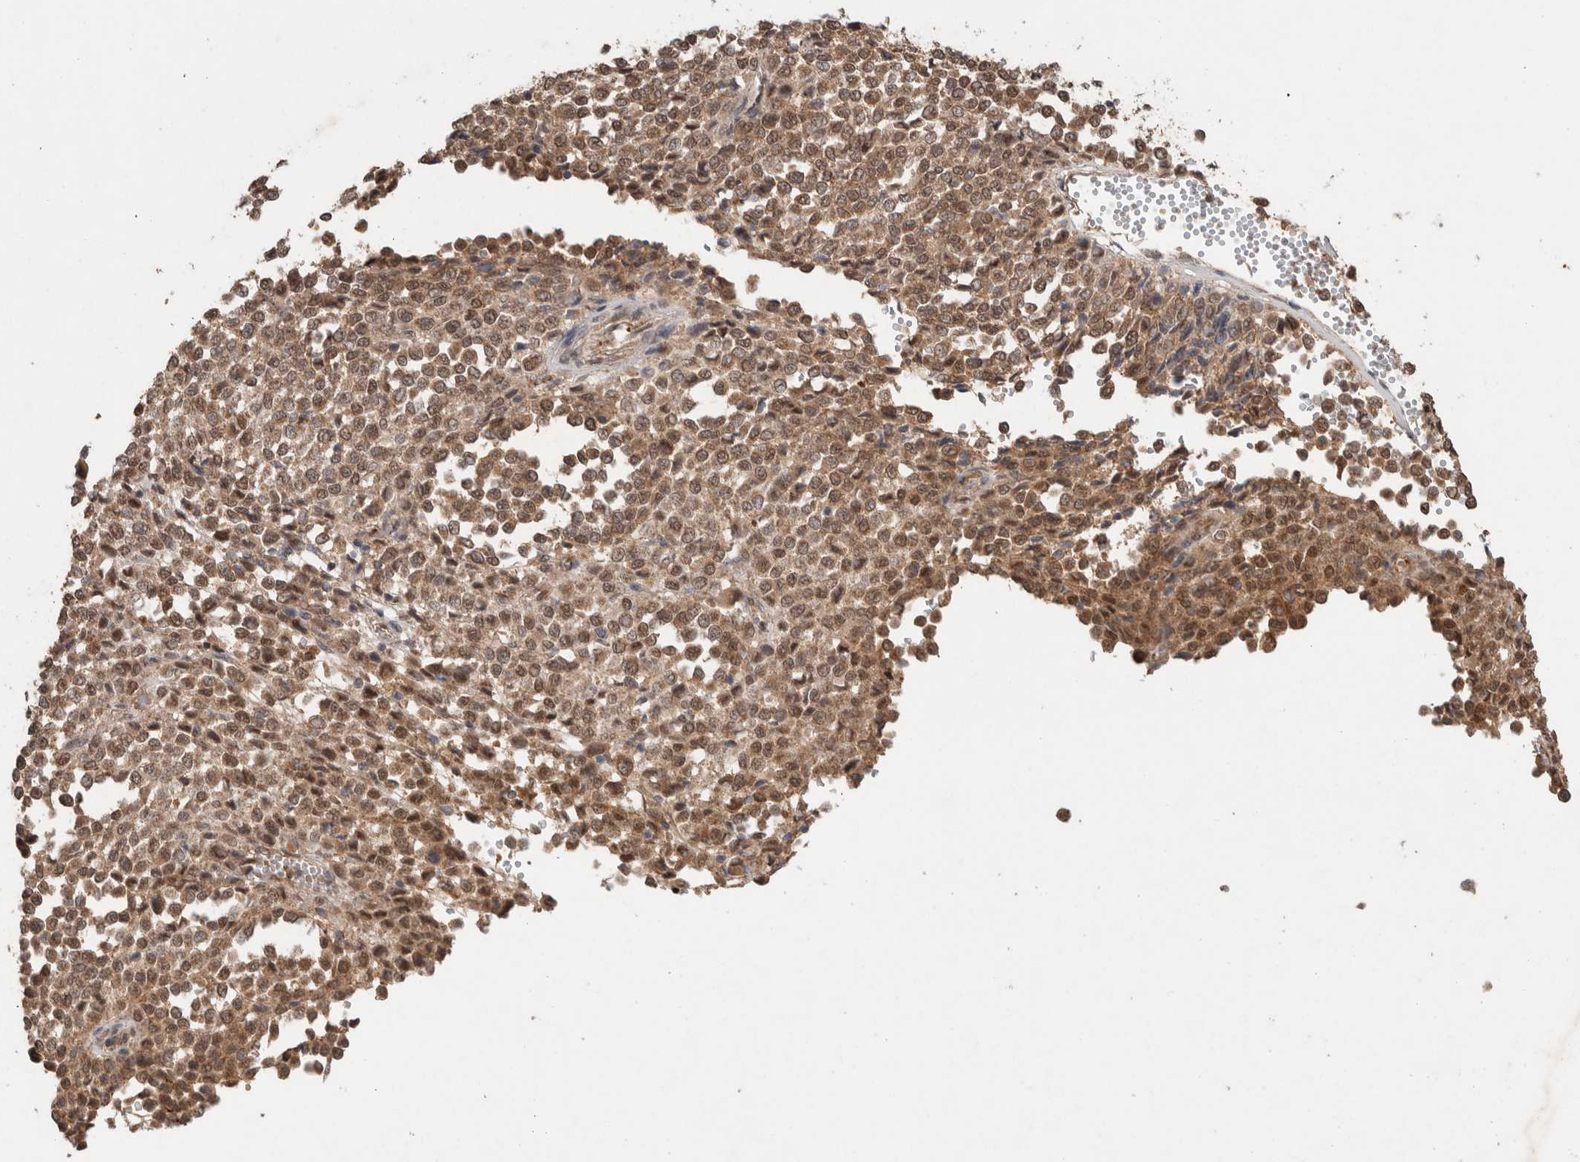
{"staining": {"intensity": "moderate", "quantity": ">75%", "location": "cytoplasmic/membranous,nuclear"}, "tissue": "melanoma", "cell_type": "Tumor cells", "image_type": "cancer", "snomed": [{"axis": "morphology", "description": "Malignant melanoma, Metastatic site"}, {"axis": "topography", "description": "Pancreas"}], "caption": "IHC of human malignant melanoma (metastatic site) exhibits medium levels of moderate cytoplasmic/membranous and nuclear positivity in approximately >75% of tumor cells.", "gene": "KCNJ5", "patient": {"sex": "female", "age": 30}}